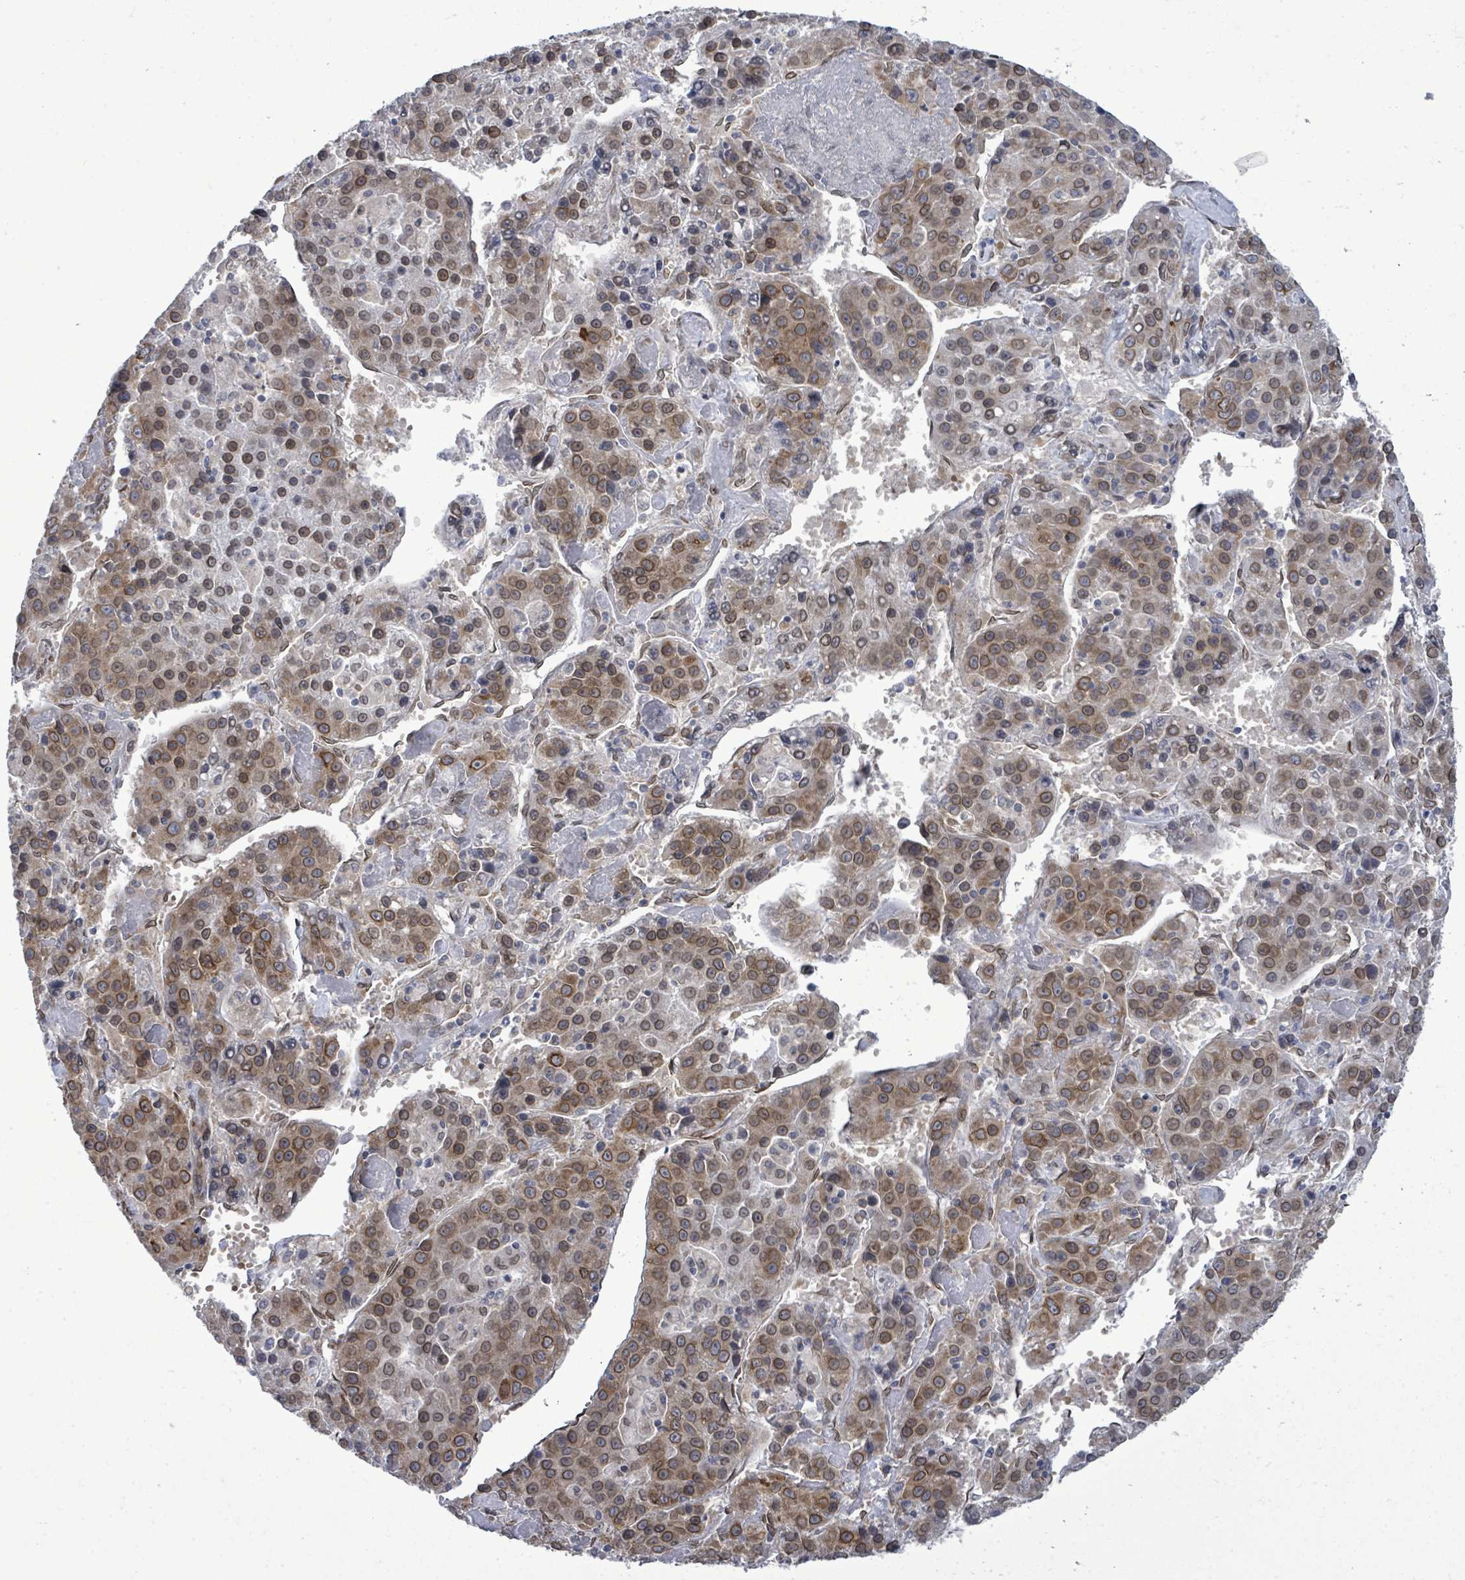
{"staining": {"intensity": "moderate", "quantity": ">75%", "location": "cytoplasmic/membranous,nuclear"}, "tissue": "liver cancer", "cell_type": "Tumor cells", "image_type": "cancer", "snomed": [{"axis": "morphology", "description": "Carcinoma, Hepatocellular, NOS"}, {"axis": "topography", "description": "Liver"}], "caption": "Immunohistochemistry (DAB (3,3'-diaminobenzidine)) staining of human hepatocellular carcinoma (liver) displays moderate cytoplasmic/membranous and nuclear protein staining in about >75% of tumor cells.", "gene": "ARFGAP1", "patient": {"sex": "female", "age": 53}}